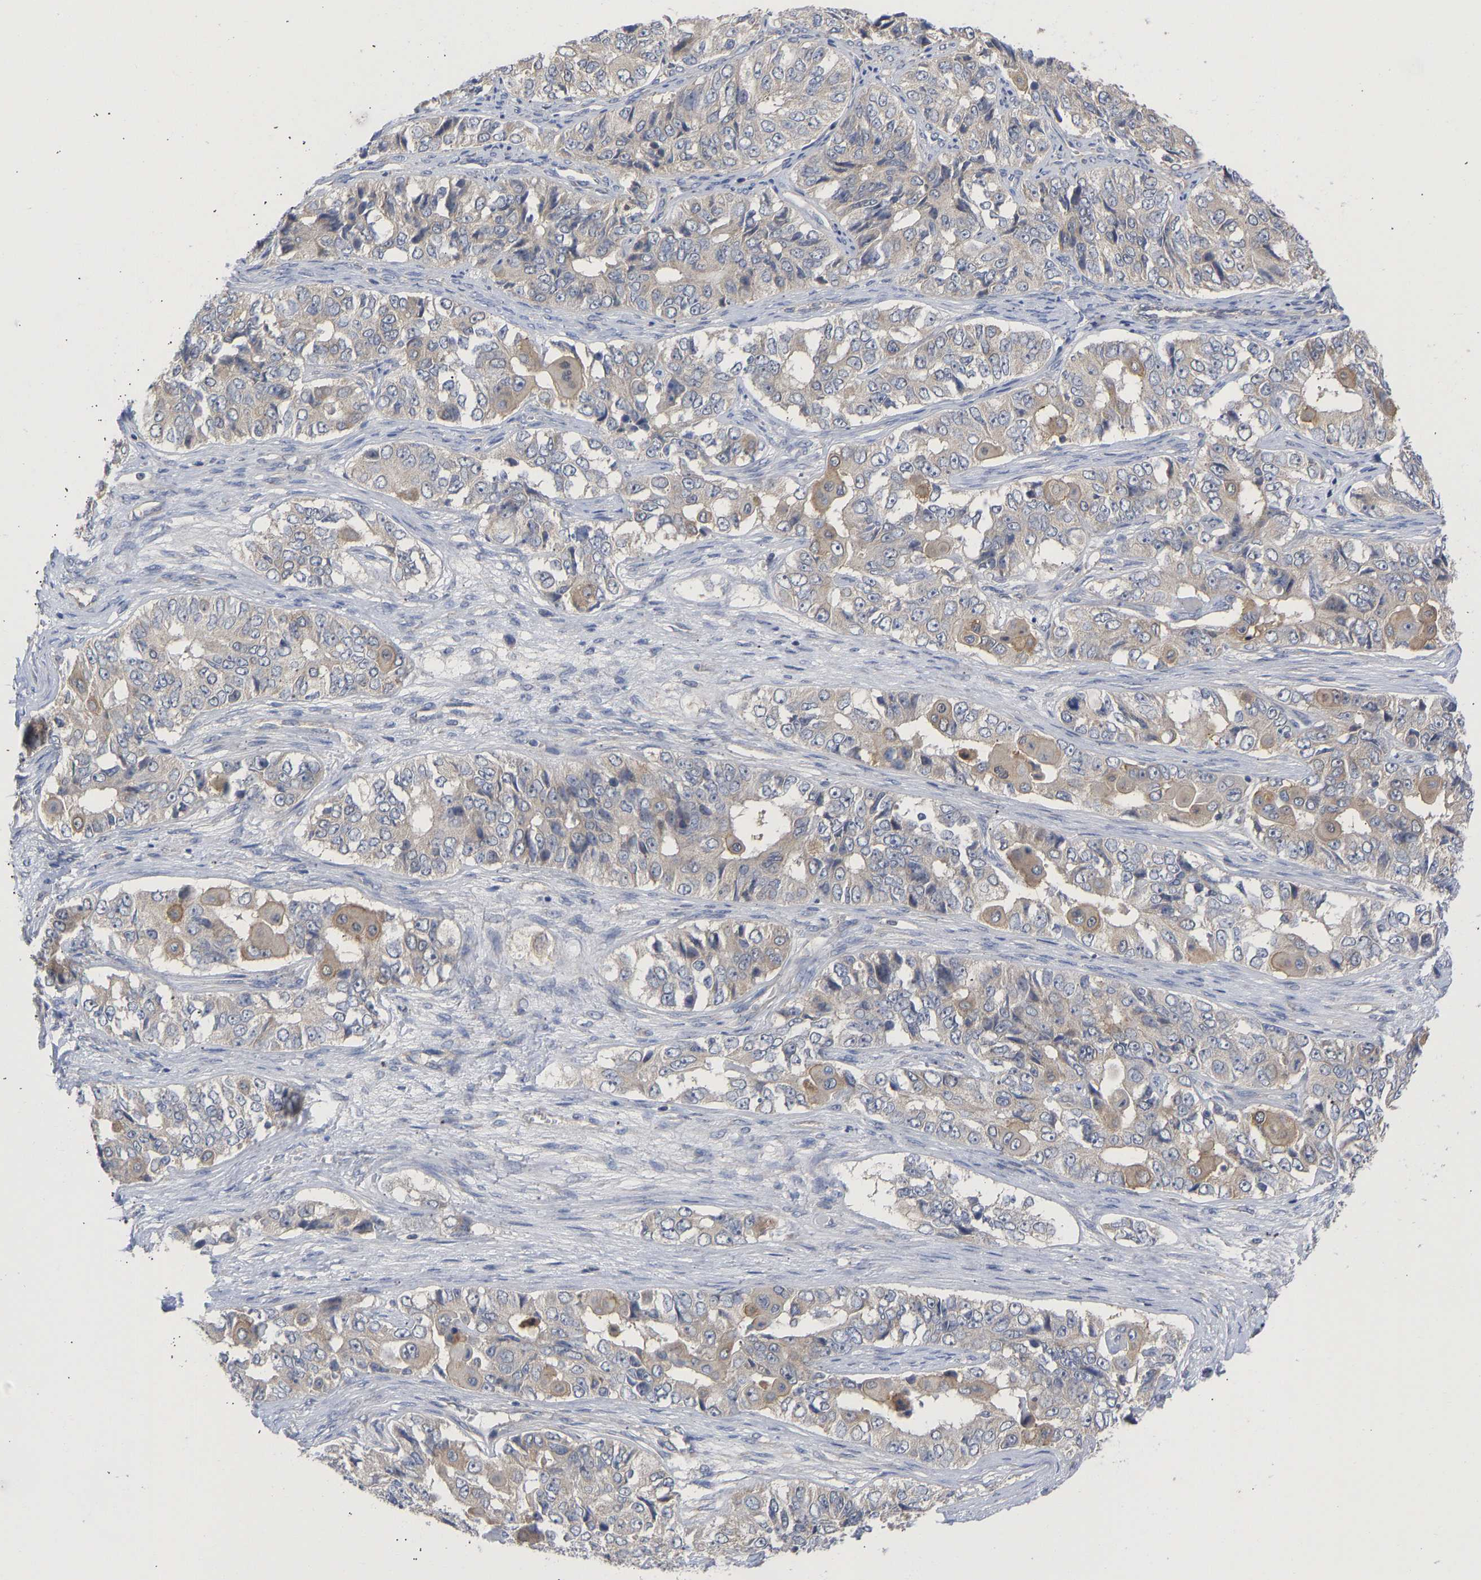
{"staining": {"intensity": "weak", "quantity": ">75%", "location": "cytoplasmic/membranous"}, "tissue": "ovarian cancer", "cell_type": "Tumor cells", "image_type": "cancer", "snomed": [{"axis": "morphology", "description": "Carcinoma, endometroid"}, {"axis": "topography", "description": "Ovary"}], "caption": "Ovarian cancer (endometroid carcinoma) was stained to show a protein in brown. There is low levels of weak cytoplasmic/membranous positivity in approximately >75% of tumor cells.", "gene": "MAP2K3", "patient": {"sex": "female", "age": 51}}